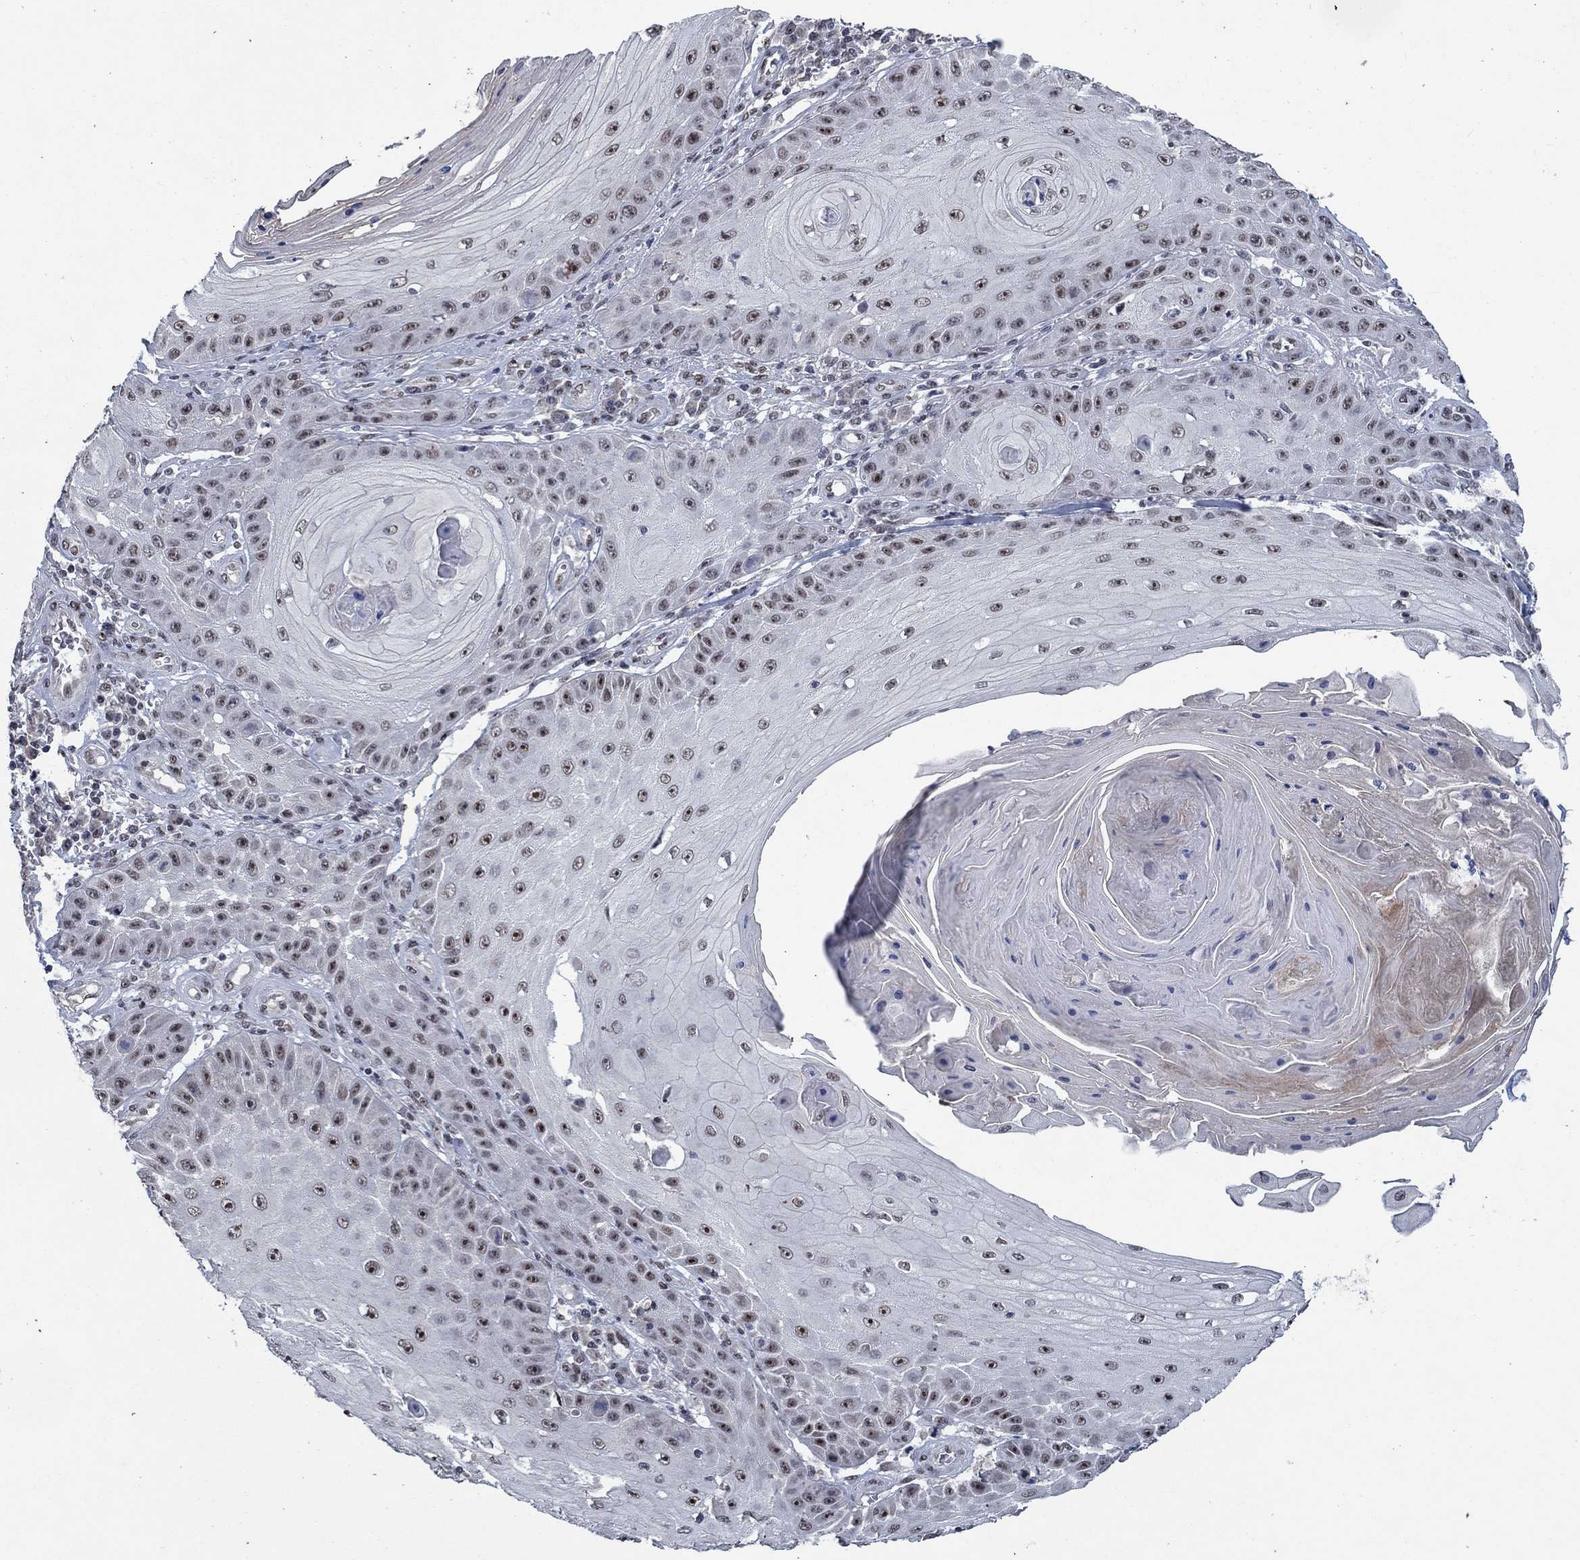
{"staining": {"intensity": "strong", "quantity": "<25%", "location": "nuclear"}, "tissue": "skin cancer", "cell_type": "Tumor cells", "image_type": "cancer", "snomed": [{"axis": "morphology", "description": "Squamous cell carcinoma, NOS"}, {"axis": "topography", "description": "Skin"}], "caption": "A micrograph of skin cancer stained for a protein demonstrates strong nuclear brown staining in tumor cells.", "gene": "HTN1", "patient": {"sex": "male", "age": 70}}